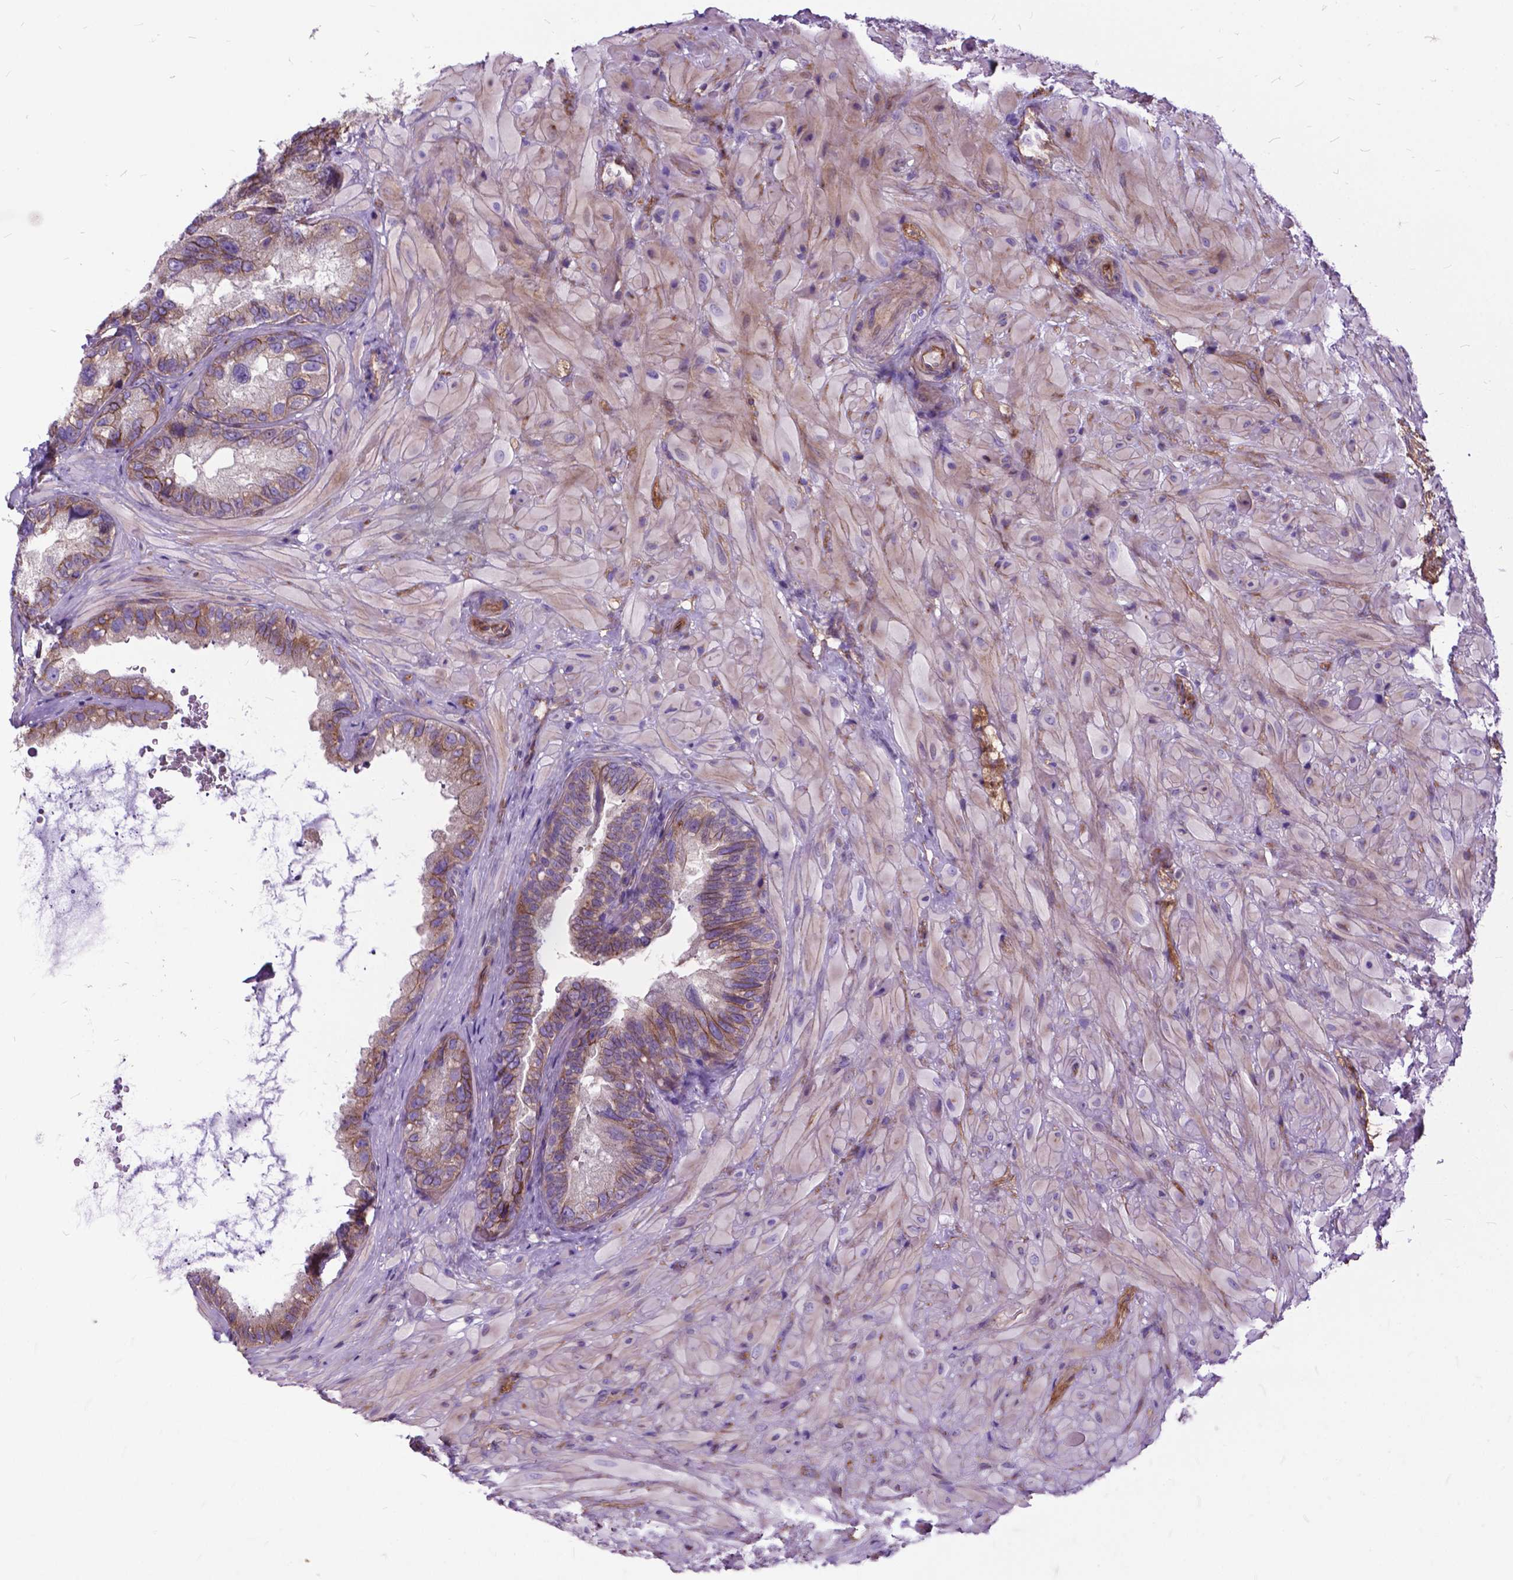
{"staining": {"intensity": "moderate", "quantity": "25%-75%", "location": "cytoplasmic/membranous"}, "tissue": "seminal vesicle", "cell_type": "Glandular cells", "image_type": "normal", "snomed": [{"axis": "morphology", "description": "Normal tissue, NOS"}, {"axis": "topography", "description": "Seminal veicle"}], "caption": "Moderate cytoplasmic/membranous staining for a protein is present in approximately 25%-75% of glandular cells of normal seminal vesicle using immunohistochemistry (IHC).", "gene": "FLT4", "patient": {"sex": "male", "age": 69}}